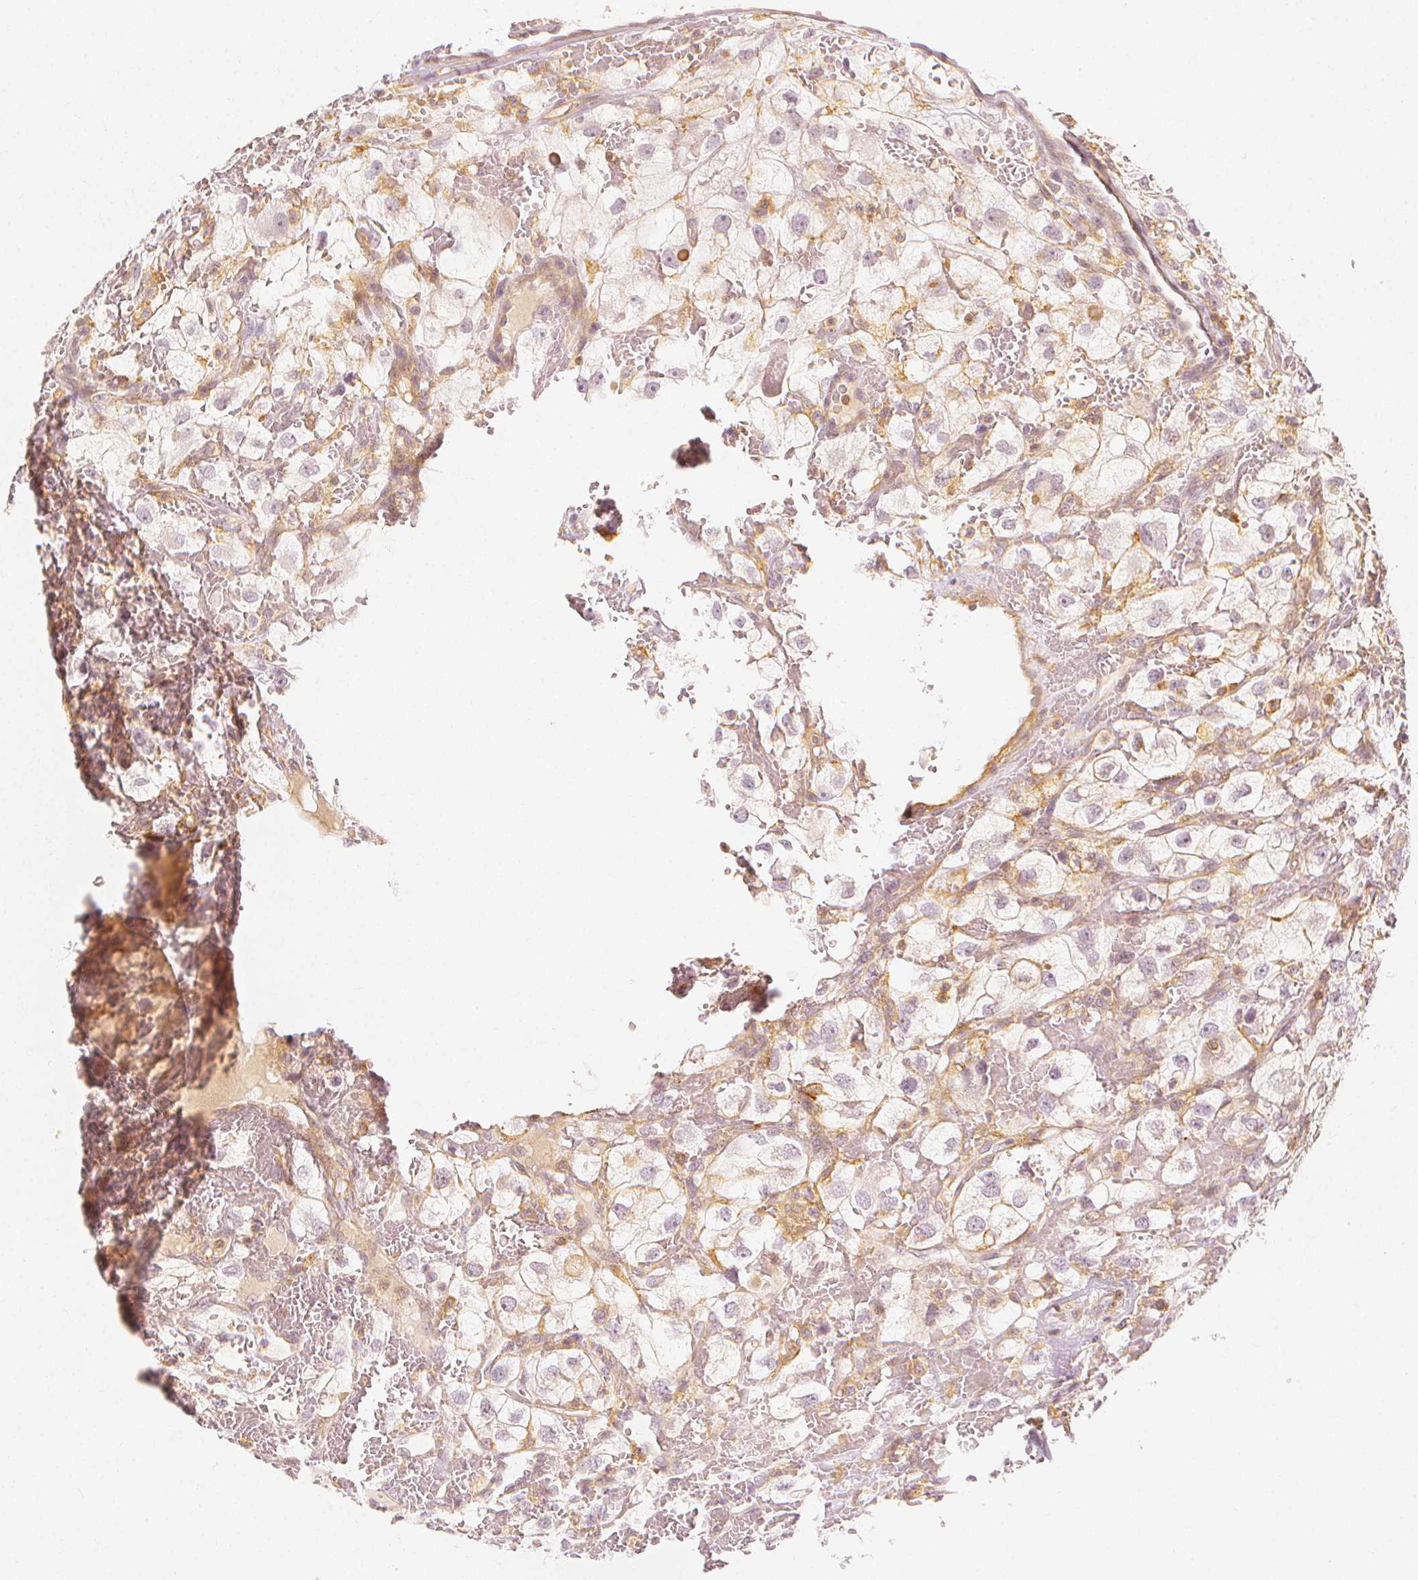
{"staining": {"intensity": "moderate", "quantity": "<25%", "location": "cytoplasmic/membranous"}, "tissue": "renal cancer", "cell_type": "Tumor cells", "image_type": "cancer", "snomed": [{"axis": "morphology", "description": "Adenocarcinoma, NOS"}, {"axis": "topography", "description": "Kidney"}], "caption": "Renal cancer stained with DAB IHC demonstrates low levels of moderate cytoplasmic/membranous staining in about <25% of tumor cells.", "gene": "ARHGAP26", "patient": {"sex": "male", "age": 59}}